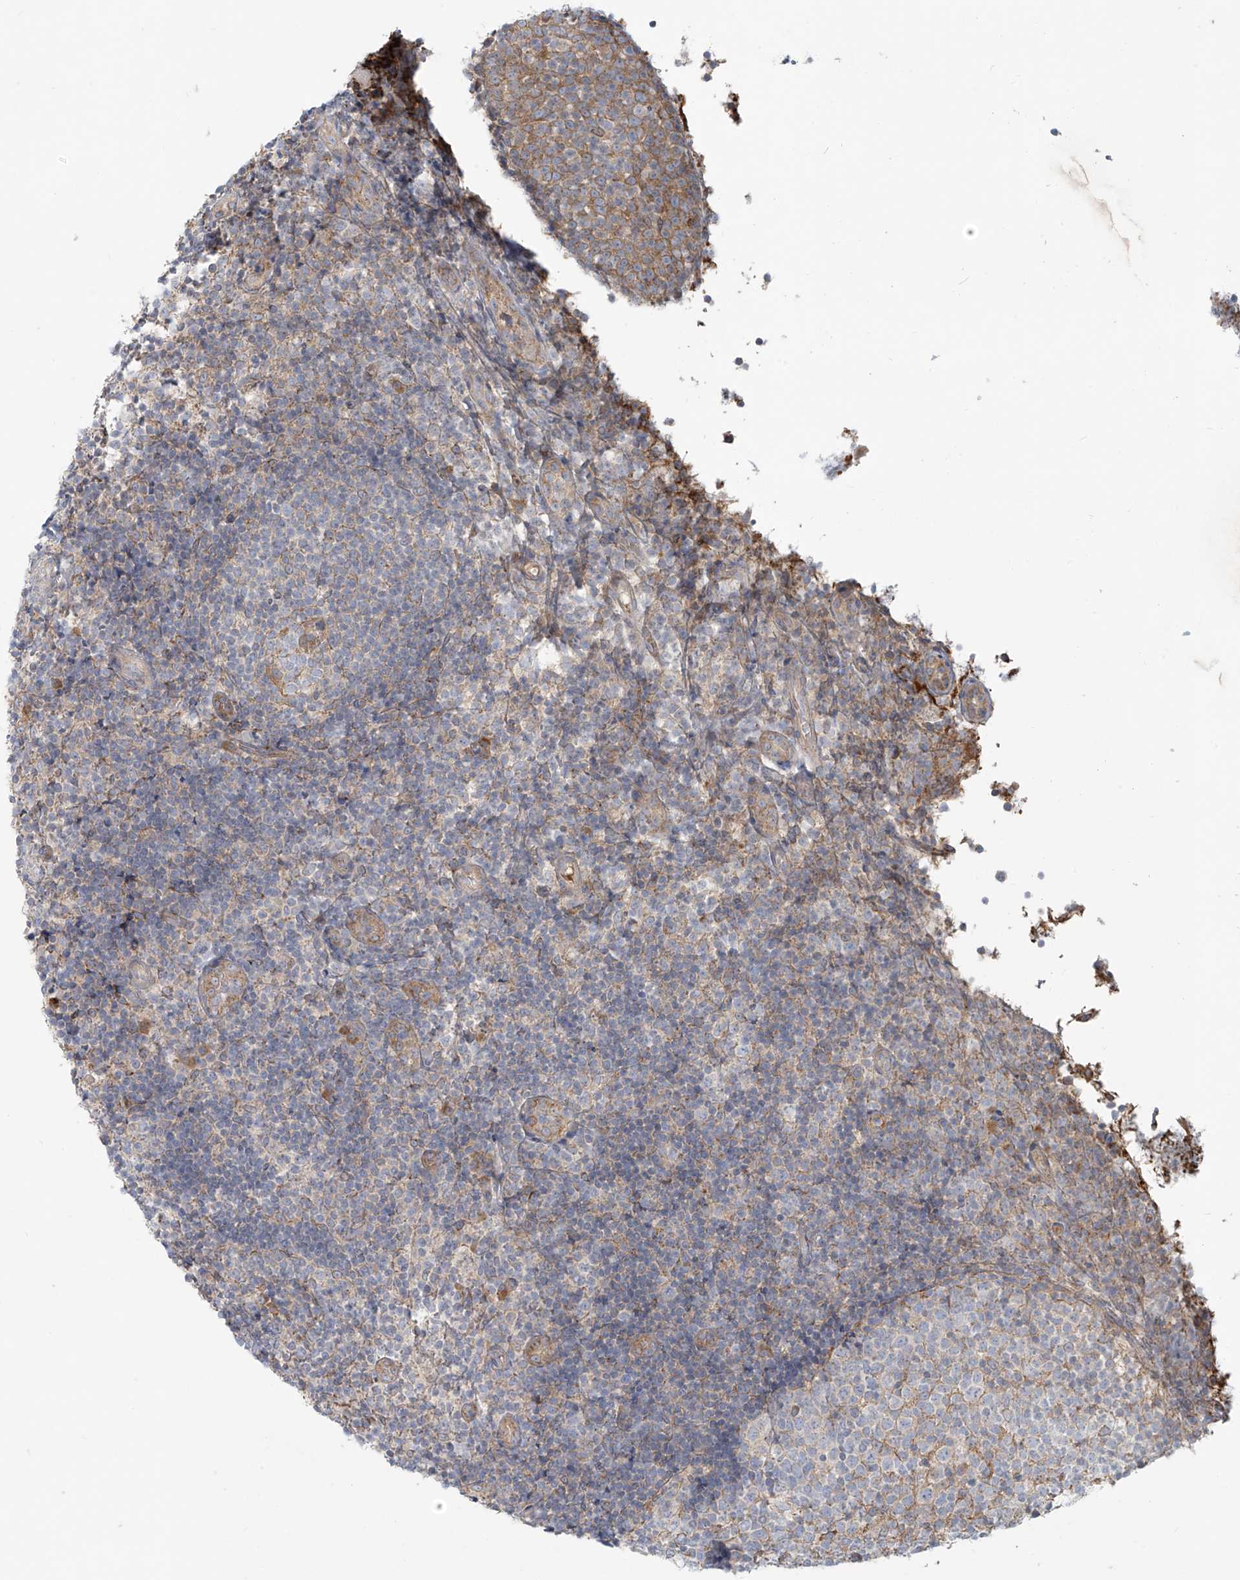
{"staining": {"intensity": "weak", "quantity": "<25%", "location": "cytoplasmic/membranous"}, "tissue": "tonsil", "cell_type": "Germinal center cells", "image_type": "normal", "snomed": [{"axis": "morphology", "description": "Normal tissue, NOS"}, {"axis": "topography", "description": "Tonsil"}], "caption": "Normal tonsil was stained to show a protein in brown. There is no significant expression in germinal center cells. (DAB IHC visualized using brightfield microscopy, high magnification).", "gene": "LZTS3", "patient": {"sex": "female", "age": 19}}